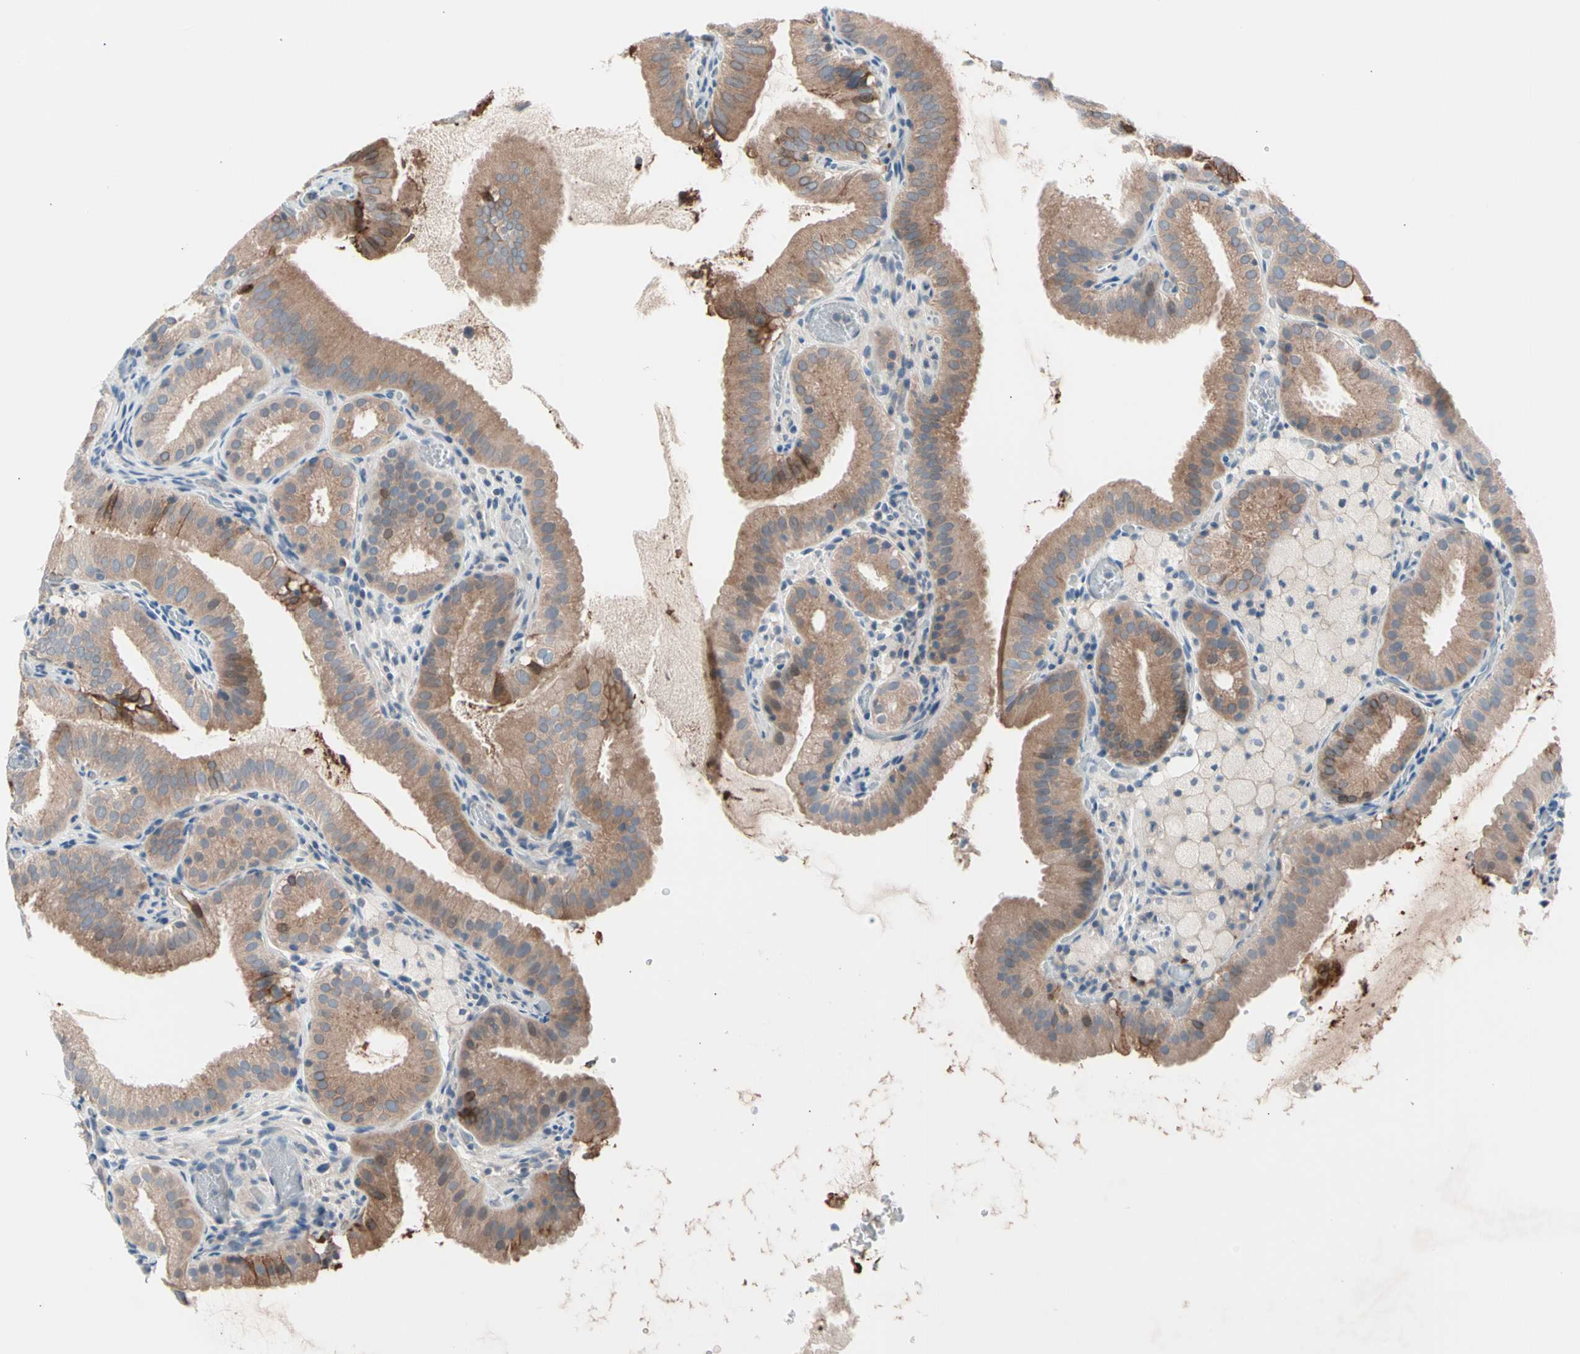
{"staining": {"intensity": "moderate", "quantity": ">75%", "location": "cytoplasmic/membranous"}, "tissue": "gallbladder", "cell_type": "Glandular cells", "image_type": "normal", "snomed": [{"axis": "morphology", "description": "Normal tissue, NOS"}, {"axis": "topography", "description": "Gallbladder"}], "caption": "Immunohistochemistry (IHC) (DAB (3,3'-diaminobenzidine)) staining of benign gallbladder shows moderate cytoplasmic/membranous protein staining in about >75% of glandular cells. (DAB IHC with brightfield microscopy, high magnification).", "gene": "CASQ1", "patient": {"sex": "male", "age": 54}}